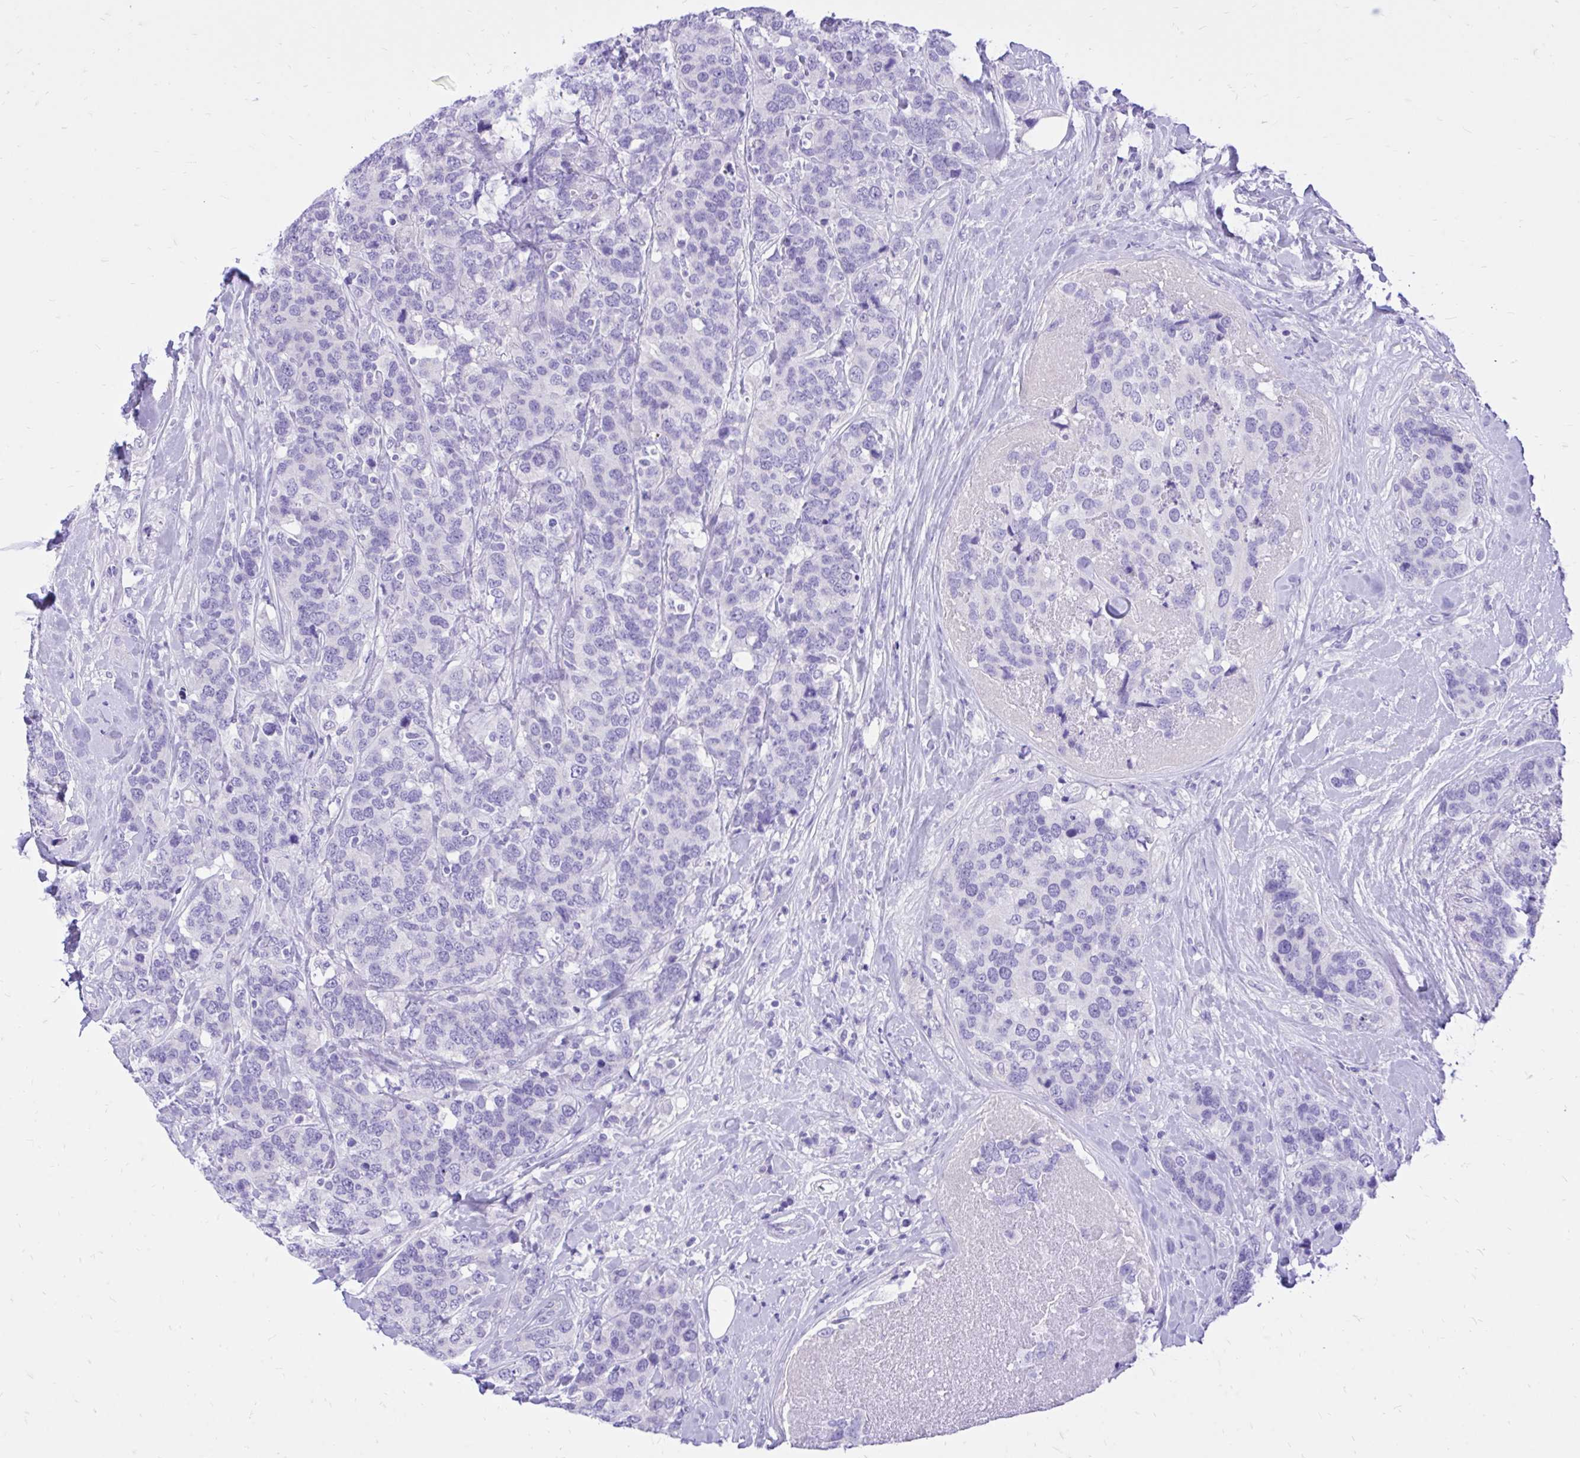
{"staining": {"intensity": "negative", "quantity": "none", "location": "none"}, "tissue": "breast cancer", "cell_type": "Tumor cells", "image_type": "cancer", "snomed": [{"axis": "morphology", "description": "Lobular carcinoma"}, {"axis": "topography", "description": "Breast"}], "caption": "Tumor cells are negative for brown protein staining in breast cancer (lobular carcinoma). Nuclei are stained in blue.", "gene": "MON1A", "patient": {"sex": "female", "age": 59}}